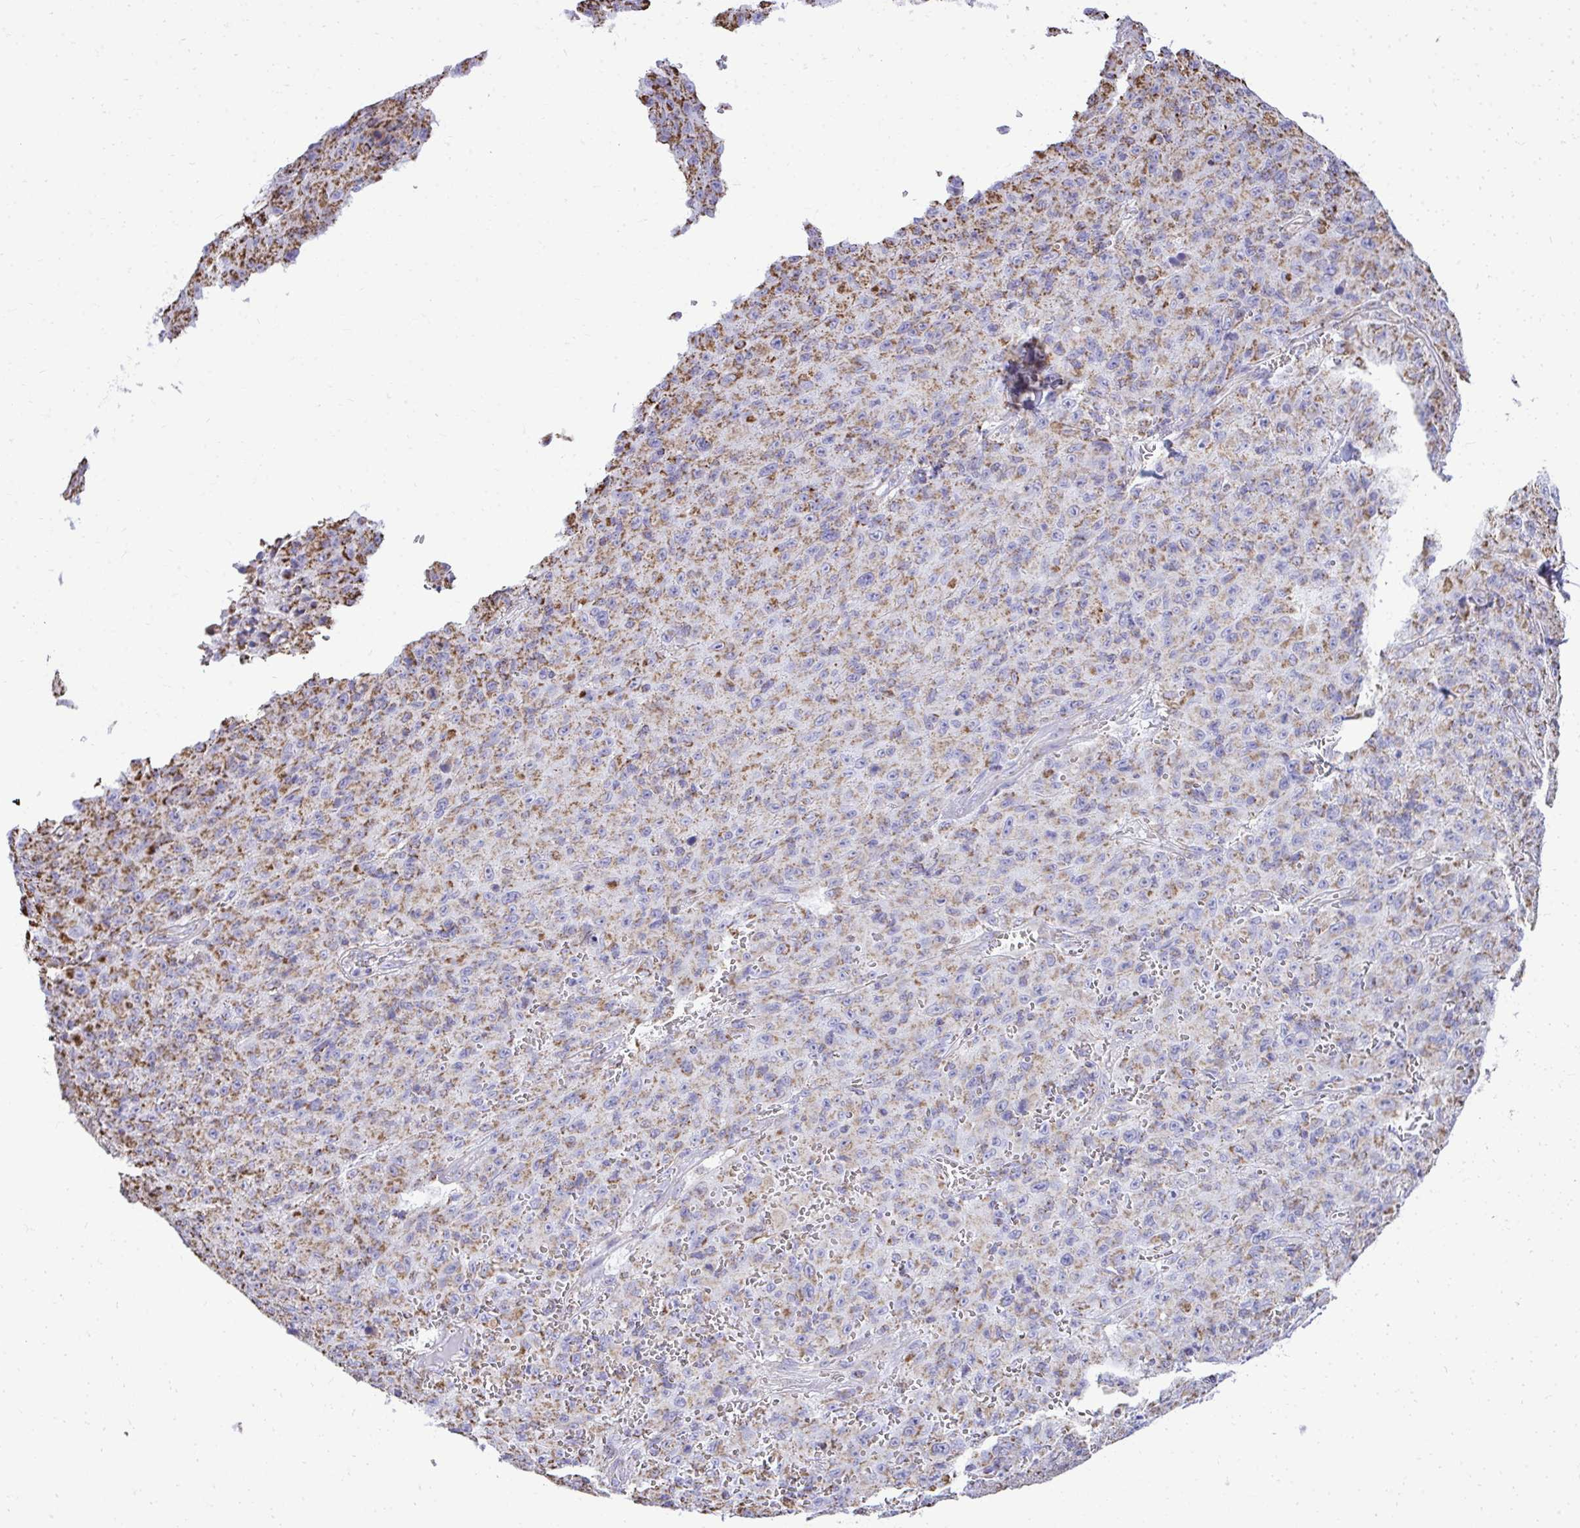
{"staining": {"intensity": "weak", "quantity": ">75%", "location": "cytoplasmic/membranous"}, "tissue": "melanoma", "cell_type": "Tumor cells", "image_type": "cancer", "snomed": [{"axis": "morphology", "description": "Malignant melanoma, NOS"}, {"axis": "topography", "description": "Skin"}], "caption": "Malignant melanoma tissue demonstrates weak cytoplasmic/membranous staining in approximately >75% of tumor cells, visualized by immunohistochemistry.", "gene": "MPZL2", "patient": {"sex": "male", "age": 46}}